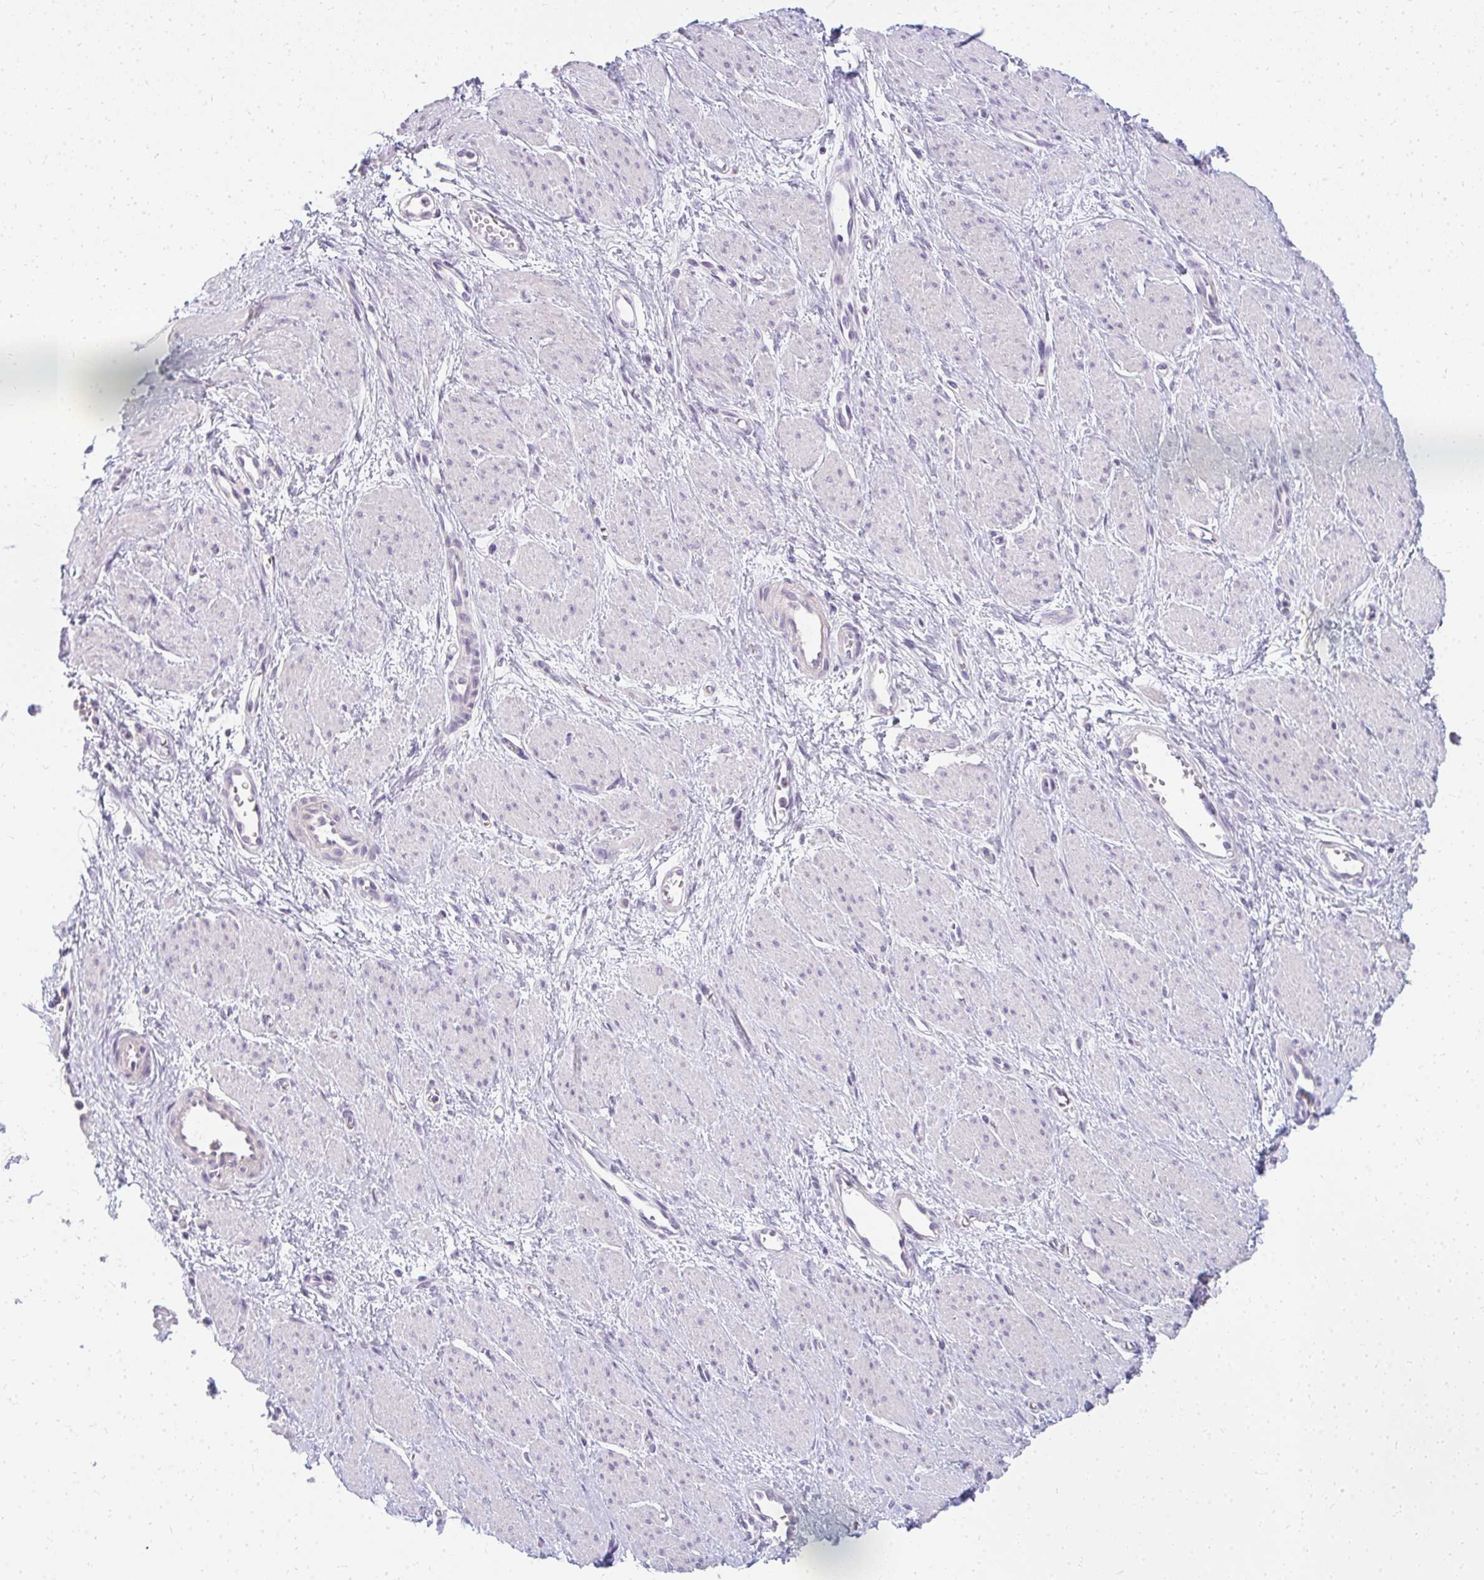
{"staining": {"intensity": "negative", "quantity": "none", "location": "none"}, "tissue": "smooth muscle", "cell_type": "Smooth muscle cells", "image_type": "normal", "snomed": [{"axis": "morphology", "description": "Normal tissue, NOS"}, {"axis": "topography", "description": "Smooth muscle"}, {"axis": "topography", "description": "Uterus"}], "caption": "Histopathology image shows no protein staining in smooth muscle cells of unremarkable smooth muscle. (Stains: DAB (3,3'-diaminobenzidine) IHC with hematoxylin counter stain, Microscopy: brightfield microscopy at high magnification).", "gene": "PPP1R3G", "patient": {"sex": "female", "age": 39}}